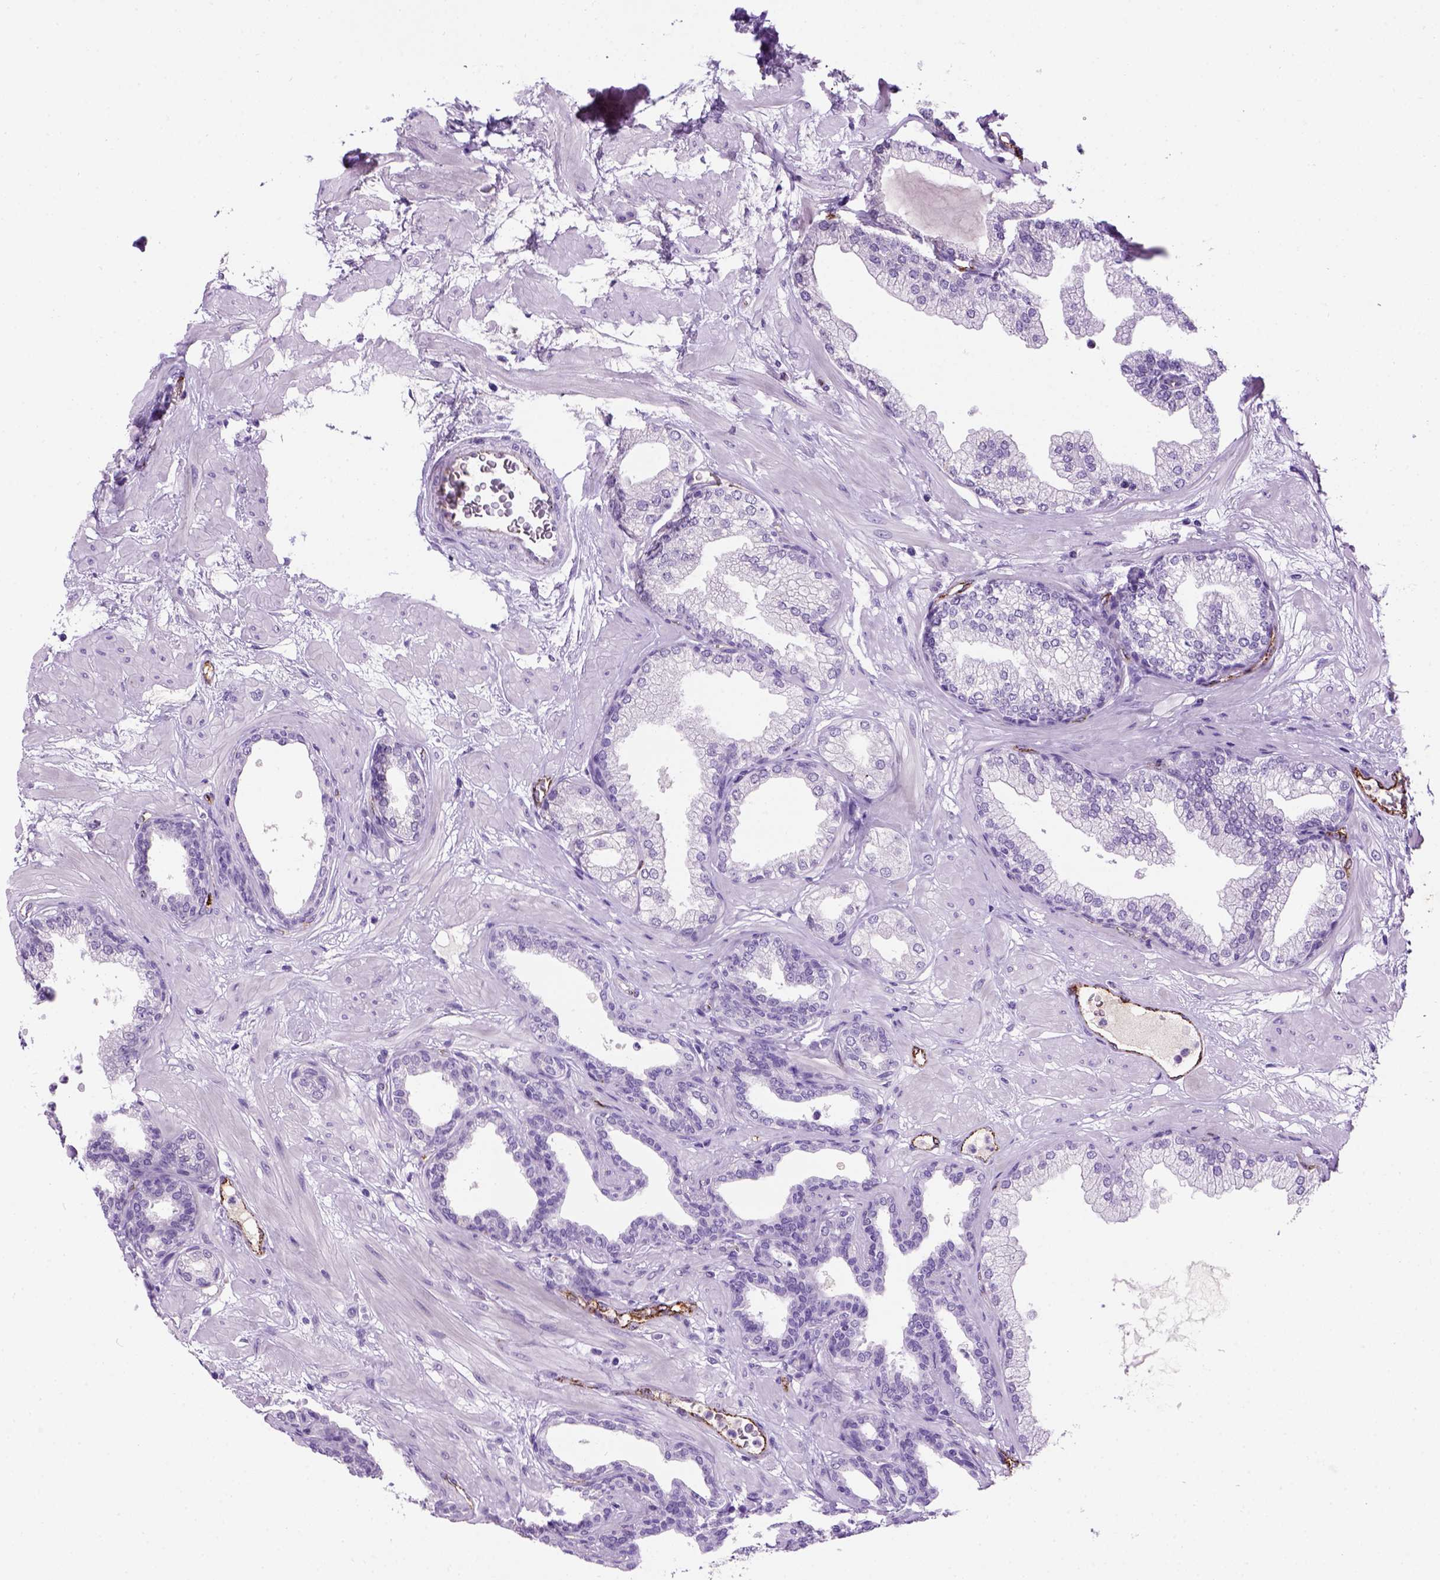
{"staining": {"intensity": "negative", "quantity": "none", "location": "none"}, "tissue": "prostate", "cell_type": "Glandular cells", "image_type": "normal", "snomed": [{"axis": "morphology", "description": "Normal tissue, NOS"}, {"axis": "topography", "description": "Prostate"}], "caption": "Immunohistochemical staining of unremarkable prostate reveals no significant expression in glandular cells. The staining was performed using DAB (3,3'-diaminobenzidine) to visualize the protein expression in brown, while the nuclei were stained in blue with hematoxylin (Magnification: 20x).", "gene": "VWF", "patient": {"sex": "male", "age": 37}}